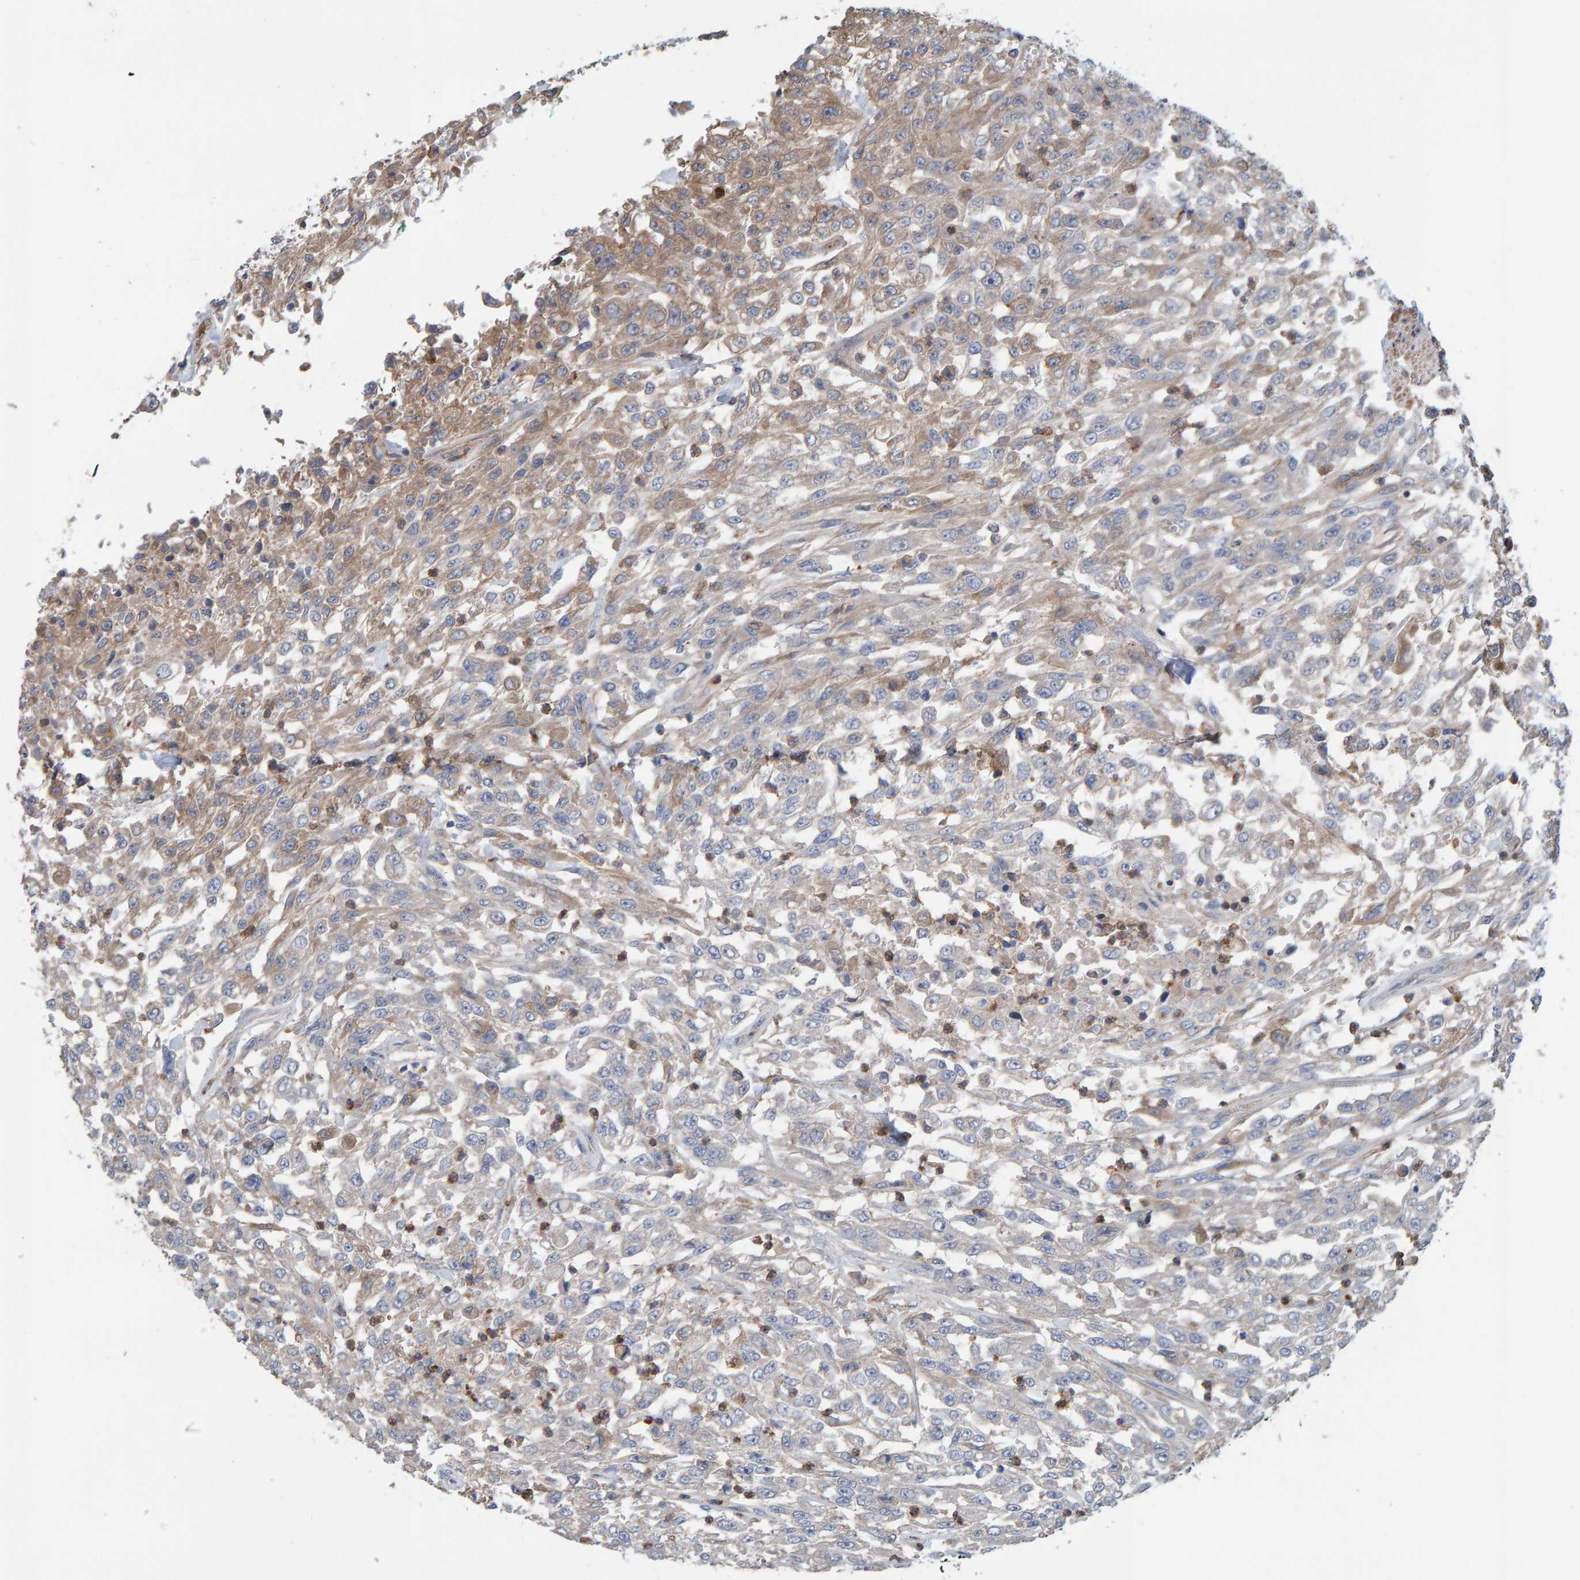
{"staining": {"intensity": "weak", "quantity": "<25%", "location": "cytoplasmic/membranous"}, "tissue": "urothelial cancer", "cell_type": "Tumor cells", "image_type": "cancer", "snomed": [{"axis": "morphology", "description": "Urothelial carcinoma, High grade"}, {"axis": "topography", "description": "Urinary bladder"}], "caption": "IHC photomicrograph of neoplastic tissue: urothelial cancer stained with DAB exhibits no significant protein positivity in tumor cells.", "gene": "KIAA0753", "patient": {"sex": "male", "age": 46}}